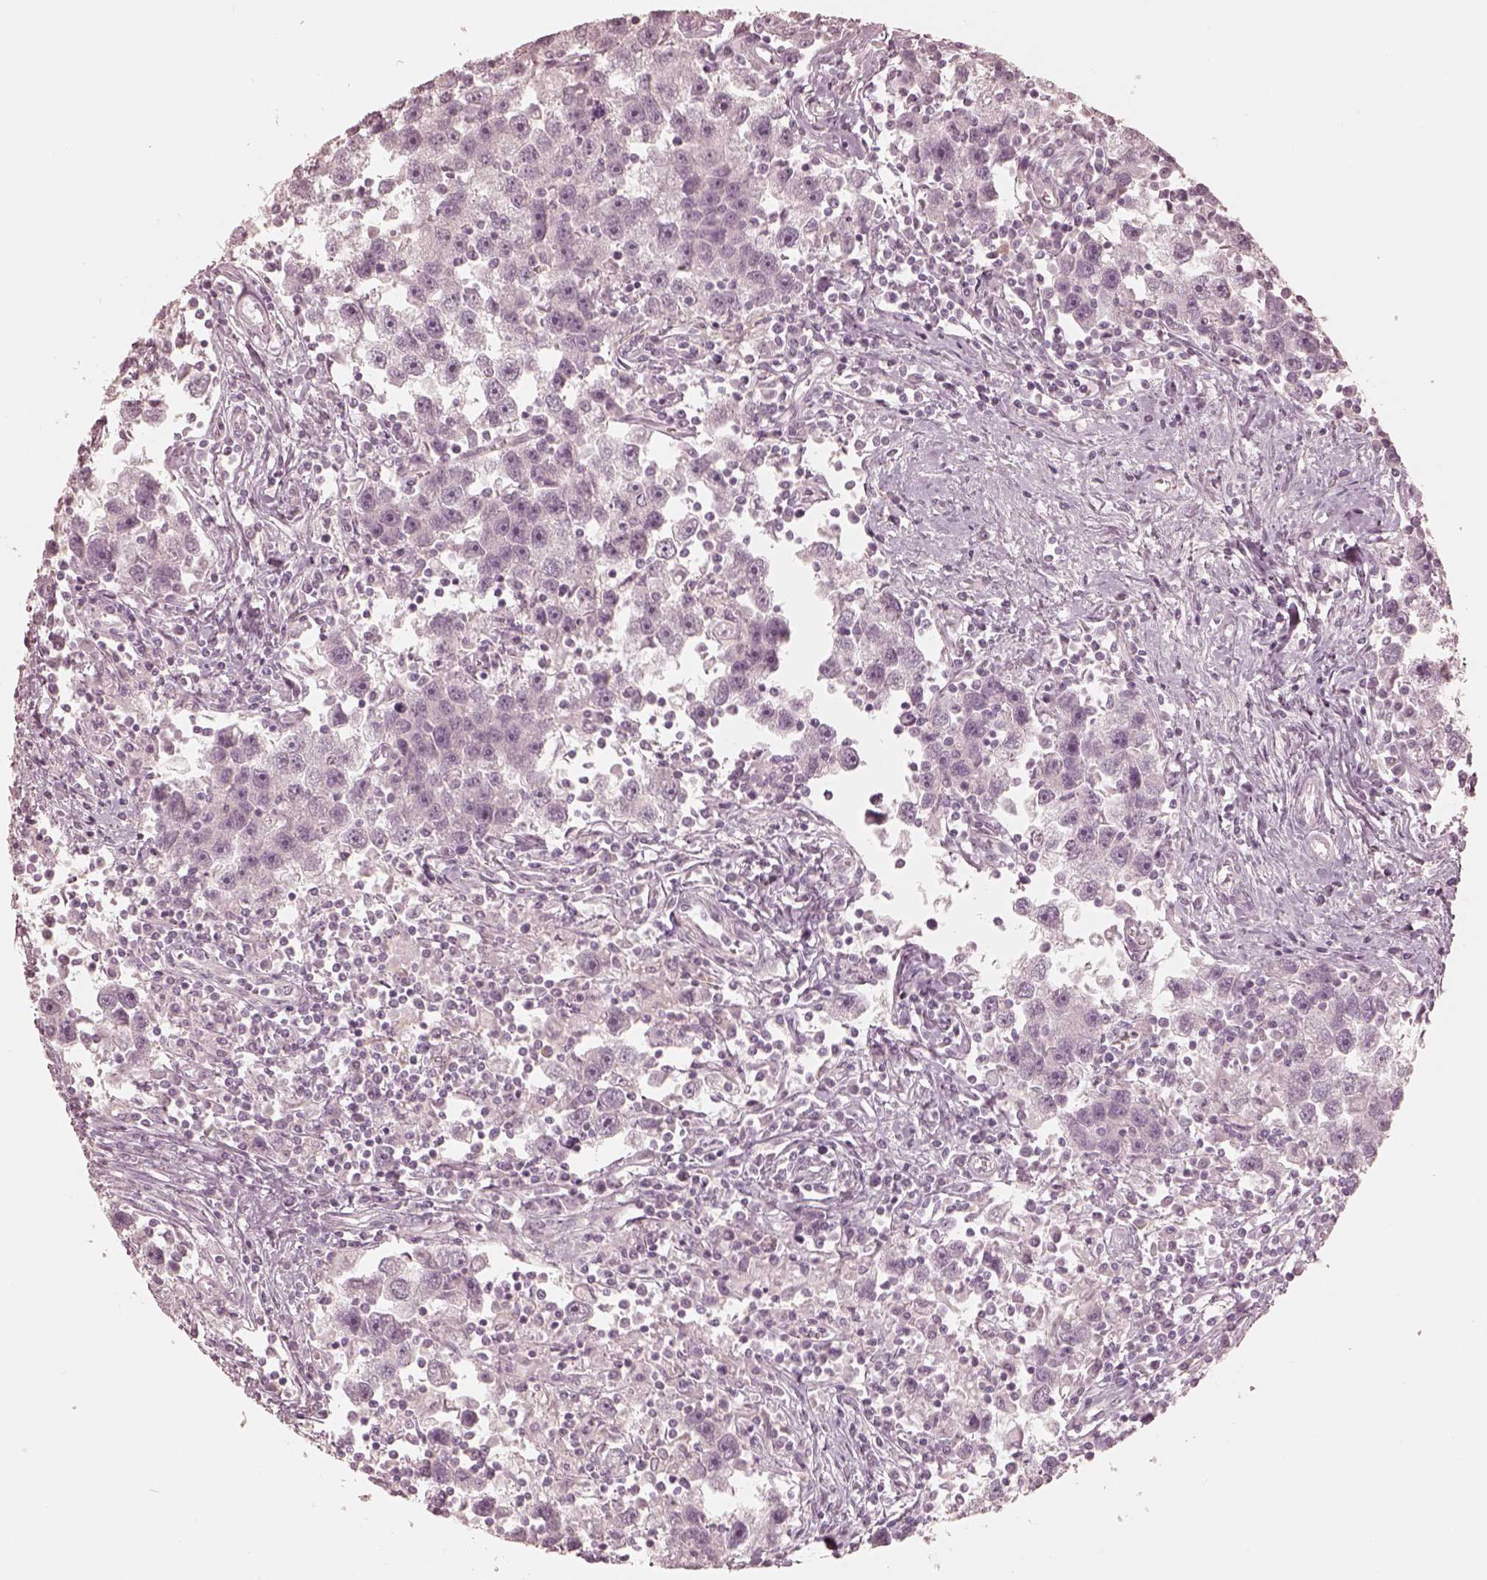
{"staining": {"intensity": "negative", "quantity": "none", "location": "none"}, "tissue": "testis cancer", "cell_type": "Tumor cells", "image_type": "cancer", "snomed": [{"axis": "morphology", "description": "Seminoma, NOS"}, {"axis": "topography", "description": "Testis"}], "caption": "Testis cancer stained for a protein using immunohistochemistry displays no positivity tumor cells.", "gene": "CALR3", "patient": {"sex": "male", "age": 30}}